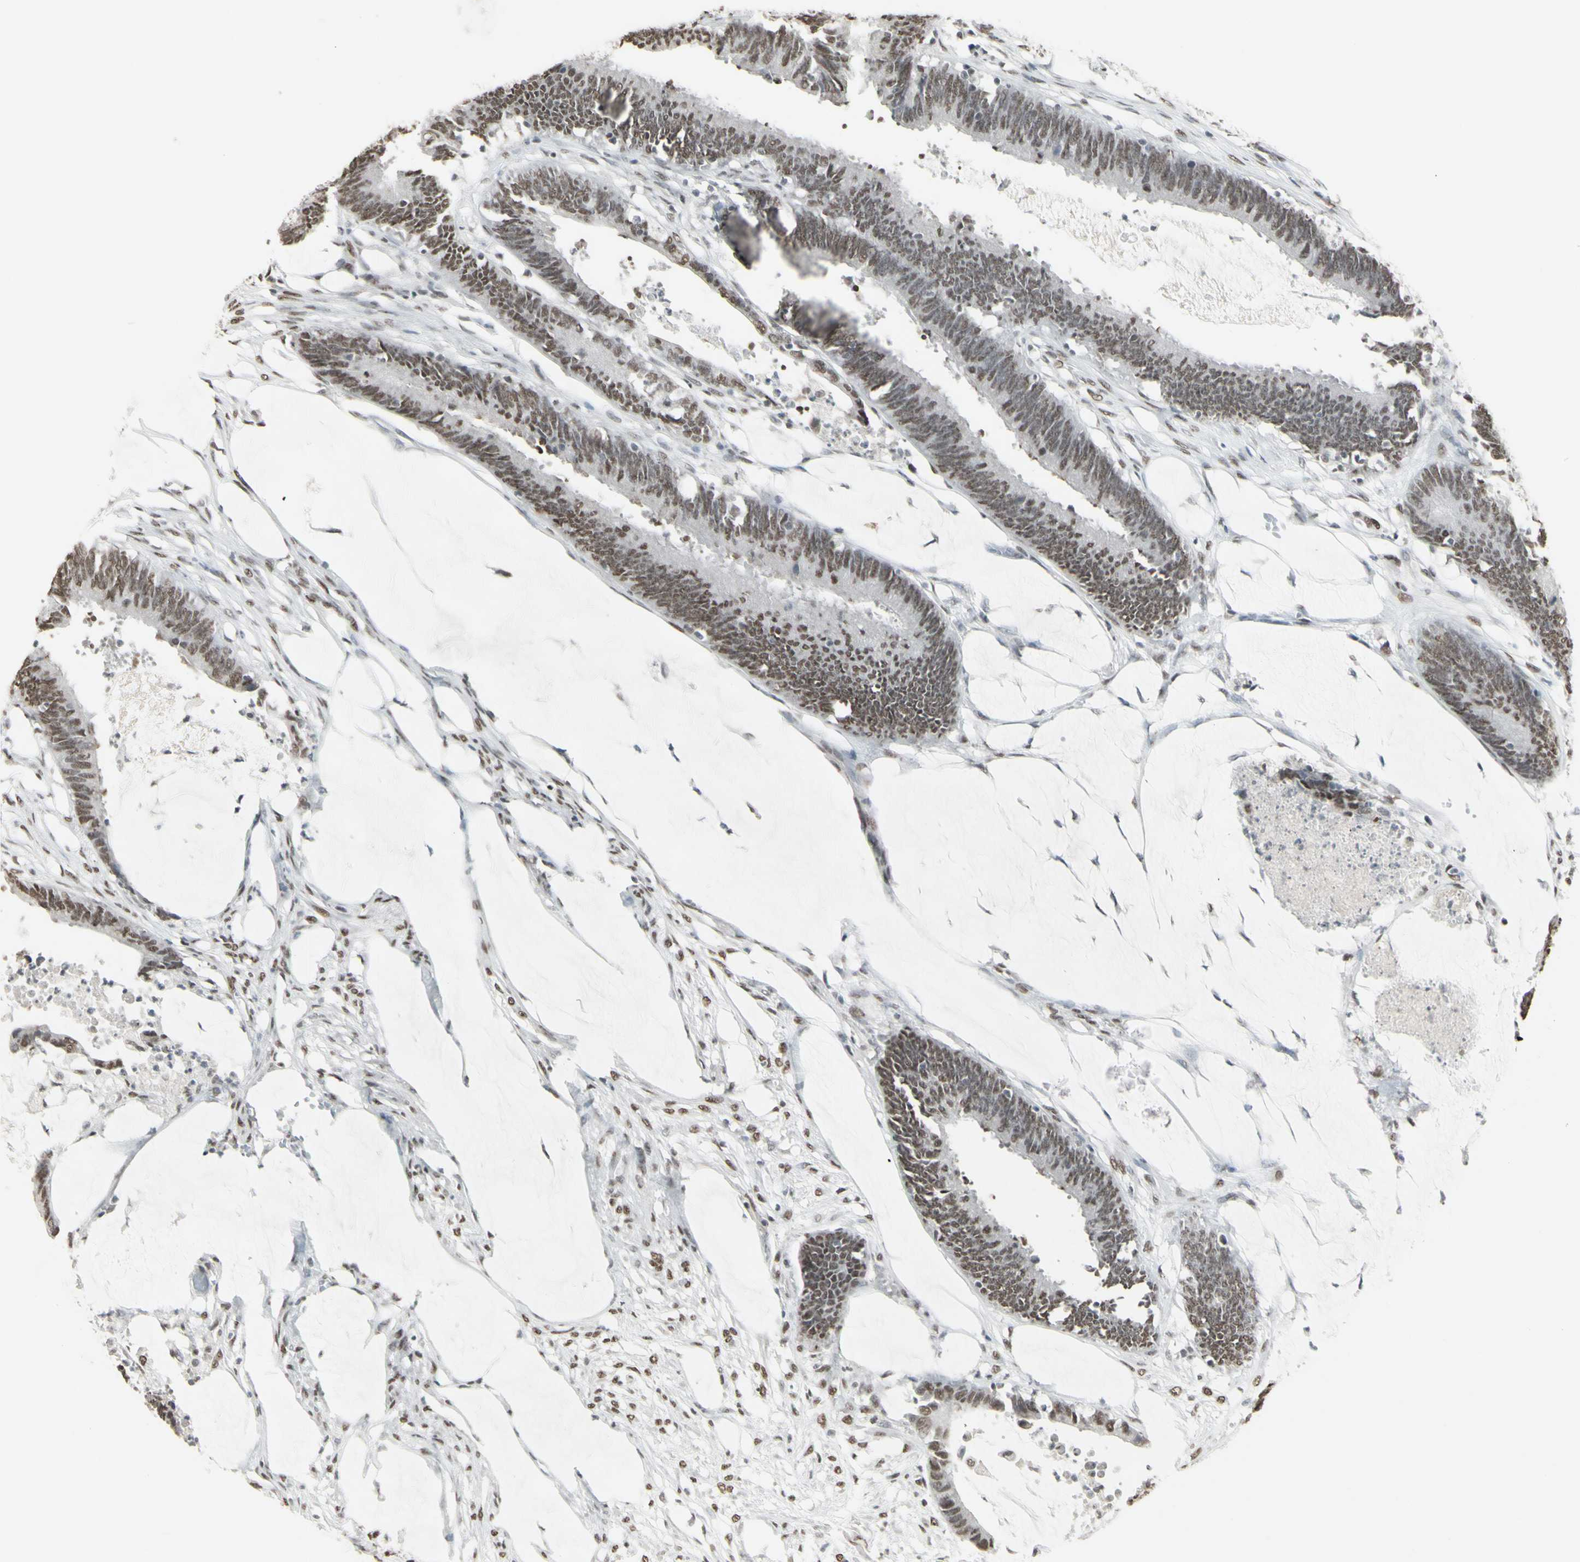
{"staining": {"intensity": "weak", "quantity": ">75%", "location": "nuclear"}, "tissue": "colorectal cancer", "cell_type": "Tumor cells", "image_type": "cancer", "snomed": [{"axis": "morphology", "description": "Adenocarcinoma, NOS"}, {"axis": "topography", "description": "Rectum"}], "caption": "Protein expression analysis of colorectal cancer (adenocarcinoma) reveals weak nuclear expression in approximately >75% of tumor cells.", "gene": "TRIM28", "patient": {"sex": "female", "age": 66}}